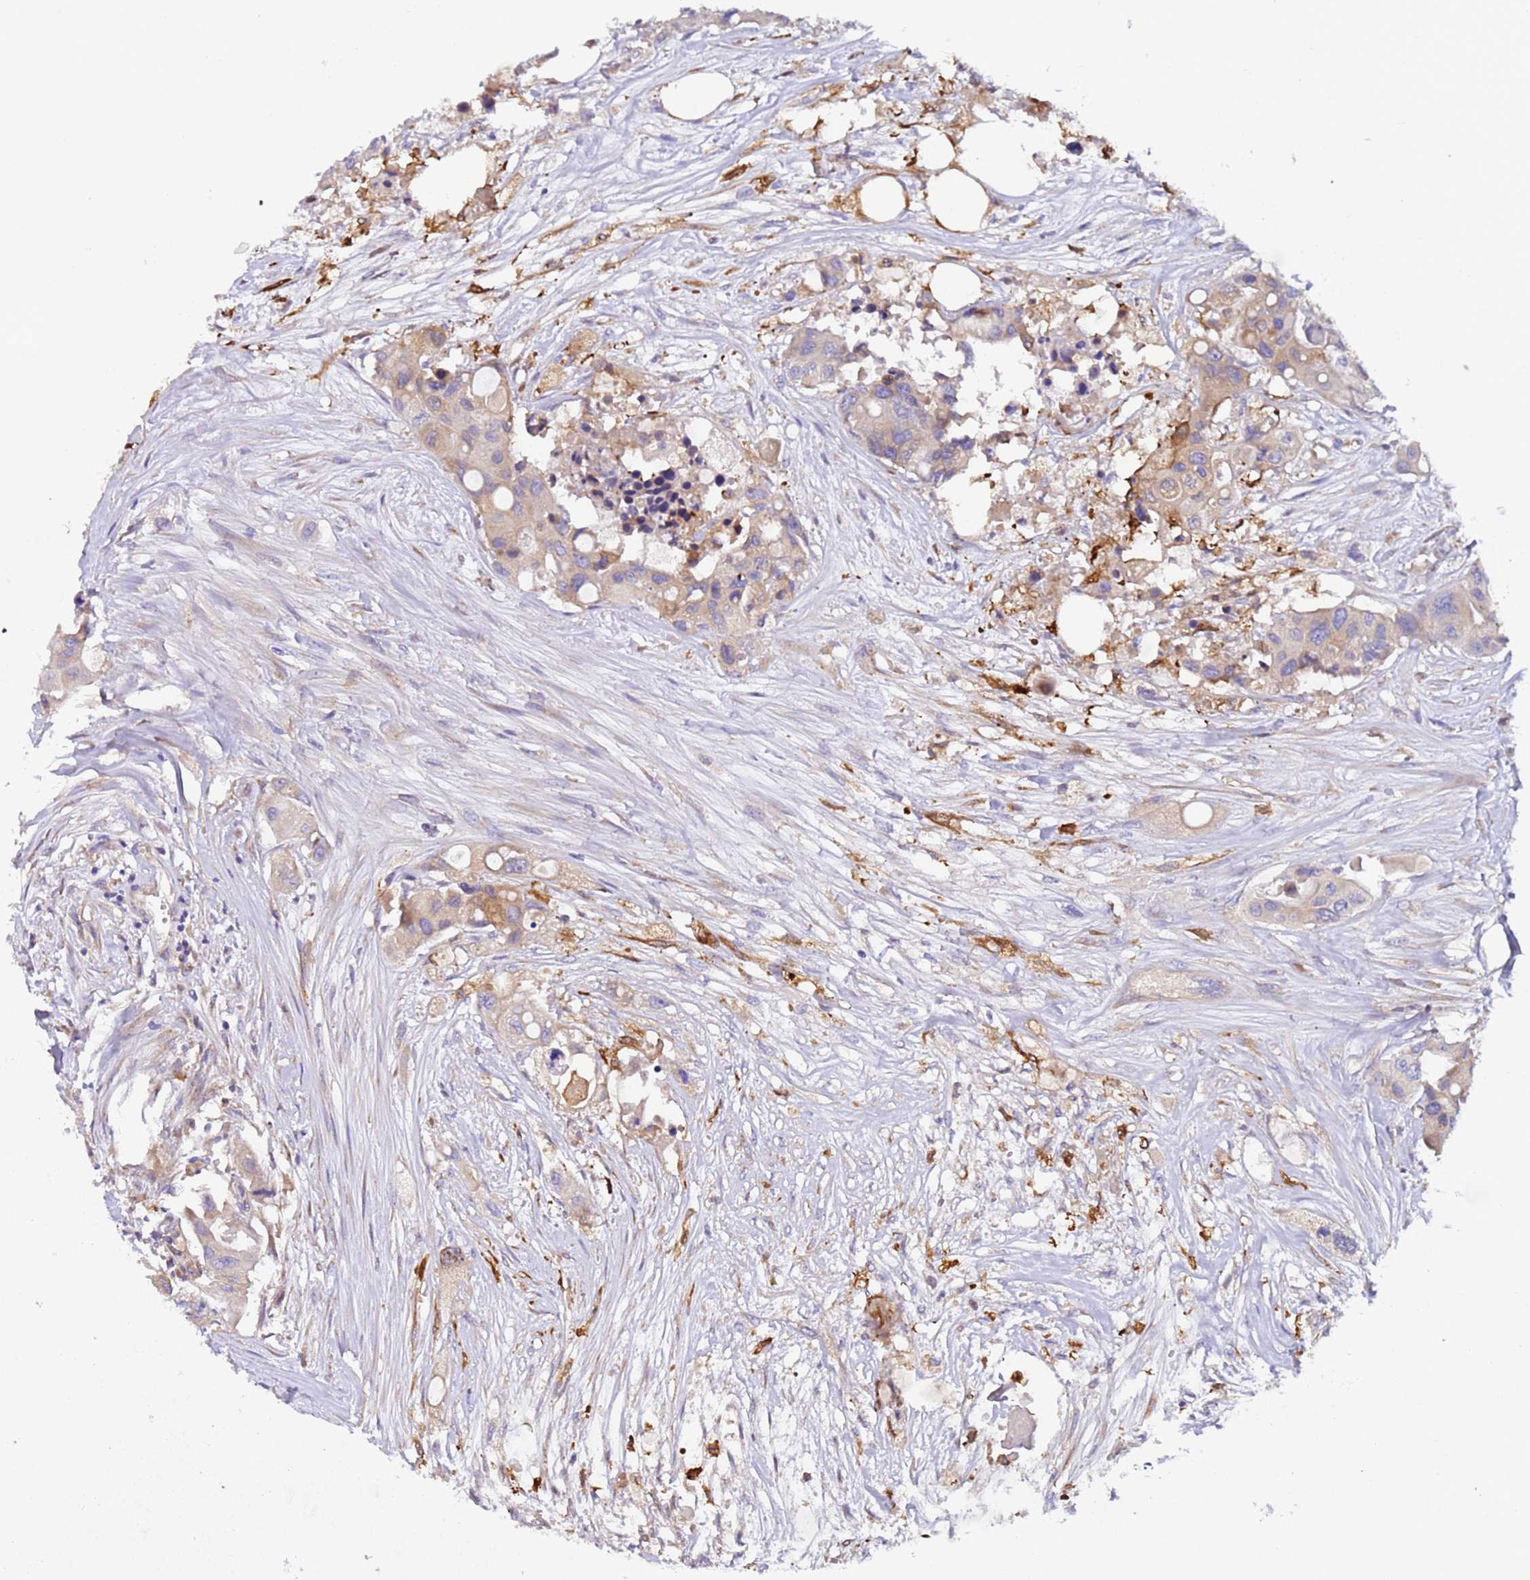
{"staining": {"intensity": "weak", "quantity": "<25%", "location": "cytoplasmic/membranous"}, "tissue": "colorectal cancer", "cell_type": "Tumor cells", "image_type": "cancer", "snomed": [{"axis": "morphology", "description": "Adenocarcinoma, NOS"}, {"axis": "topography", "description": "Colon"}], "caption": "IHC micrograph of neoplastic tissue: human colorectal cancer stained with DAB exhibits no significant protein staining in tumor cells.", "gene": "PAQR7", "patient": {"sex": "male", "age": 77}}